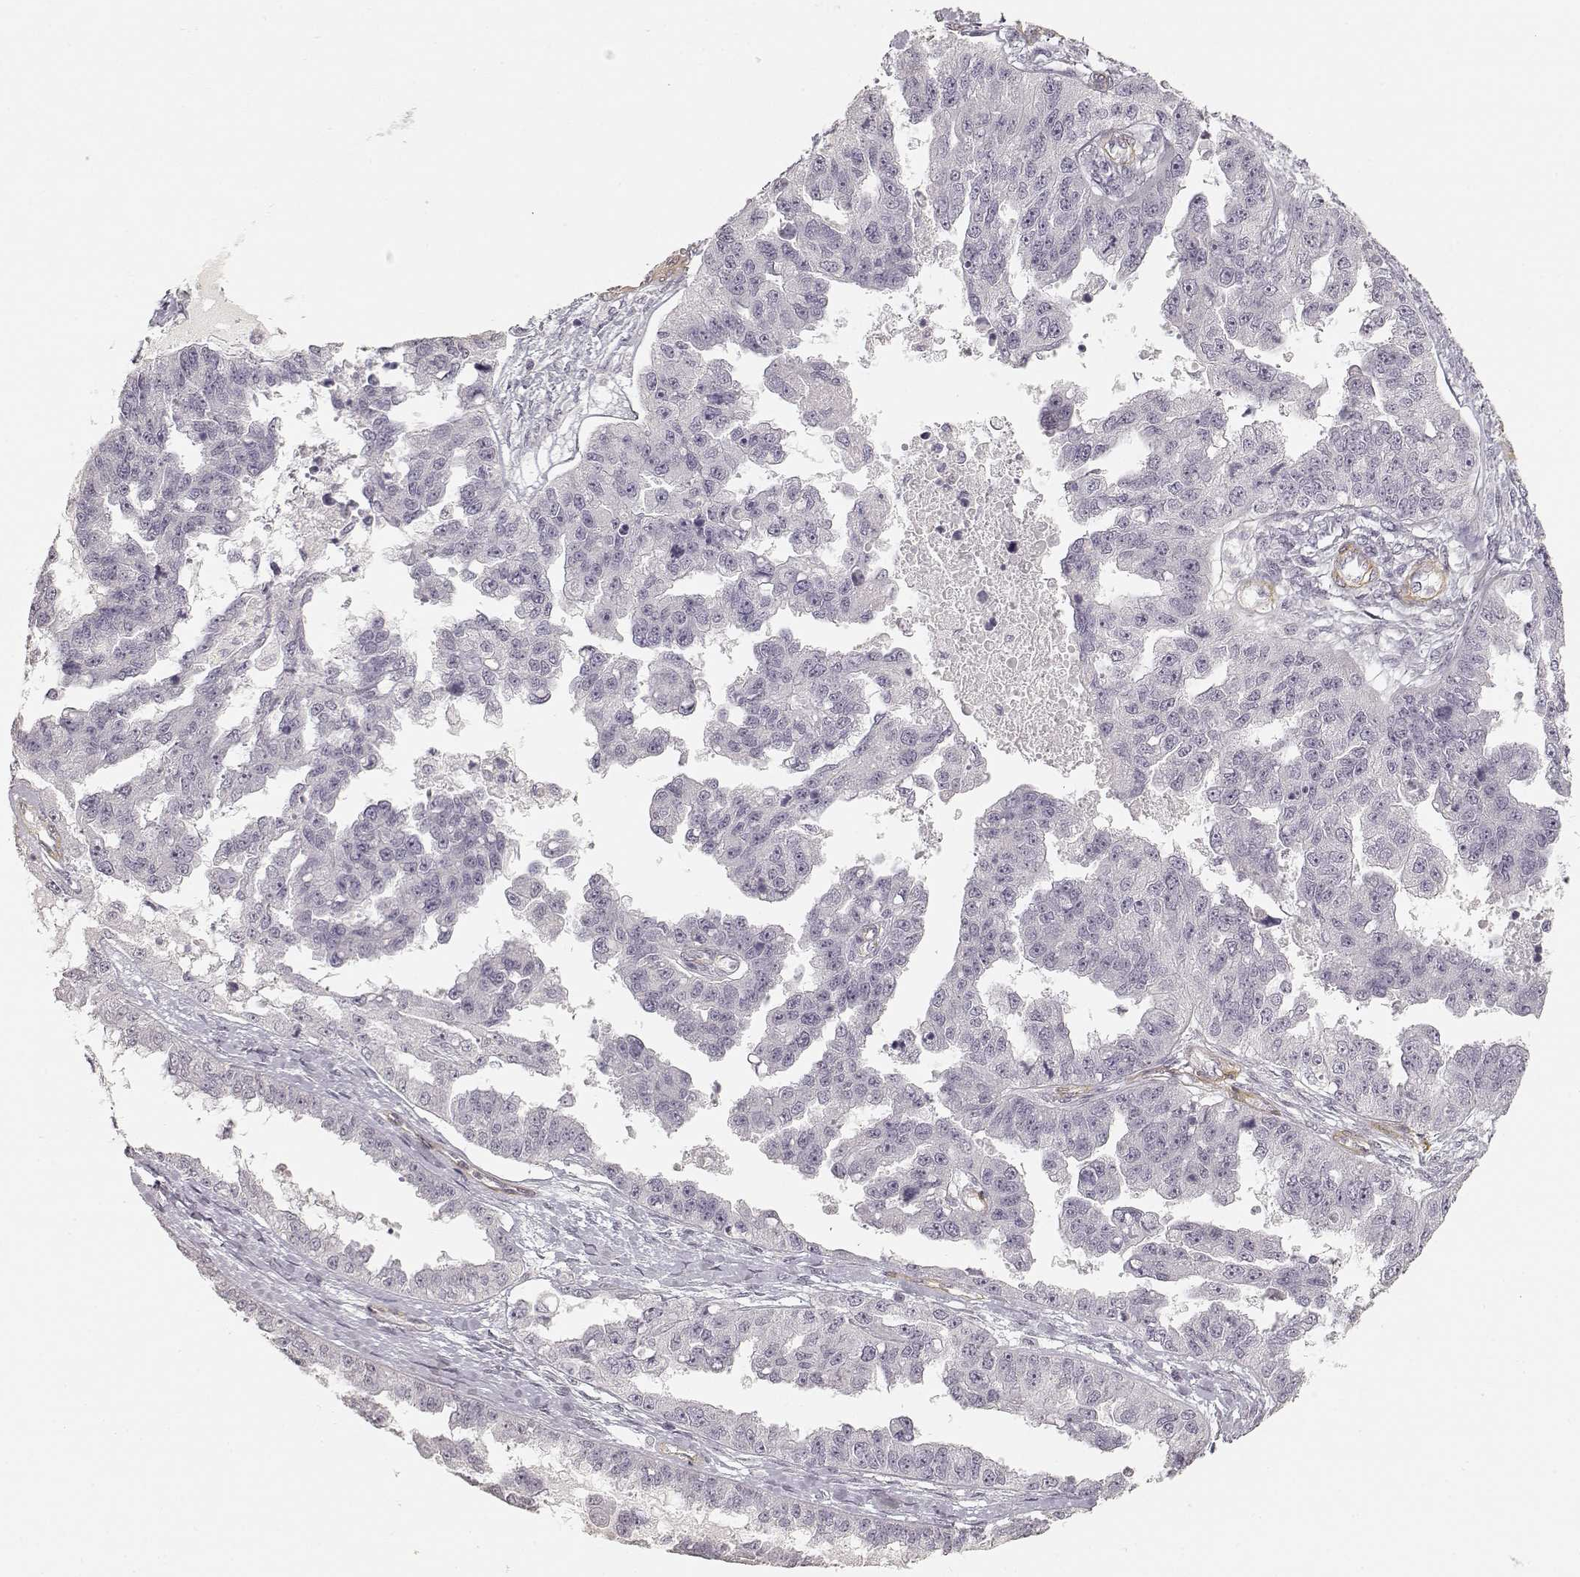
{"staining": {"intensity": "negative", "quantity": "none", "location": "none"}, "tissue": "ovarian cancer", "cell_type": "Tumor cells", "image_type": "cancer", "snomed": [{"axis": "morphology", "description": "Cystadenocarcinoma, serous, NOS"}, {"axis": "topography", "description": "Ovary"}], "caption": "Human serous cystadenocarcinoma (ovarian) stained for a protein using immunohistochemistry shows no staining in tumor cells.", "gene": "LAMA4", "patient": {"sex": "female", "age": 58}}